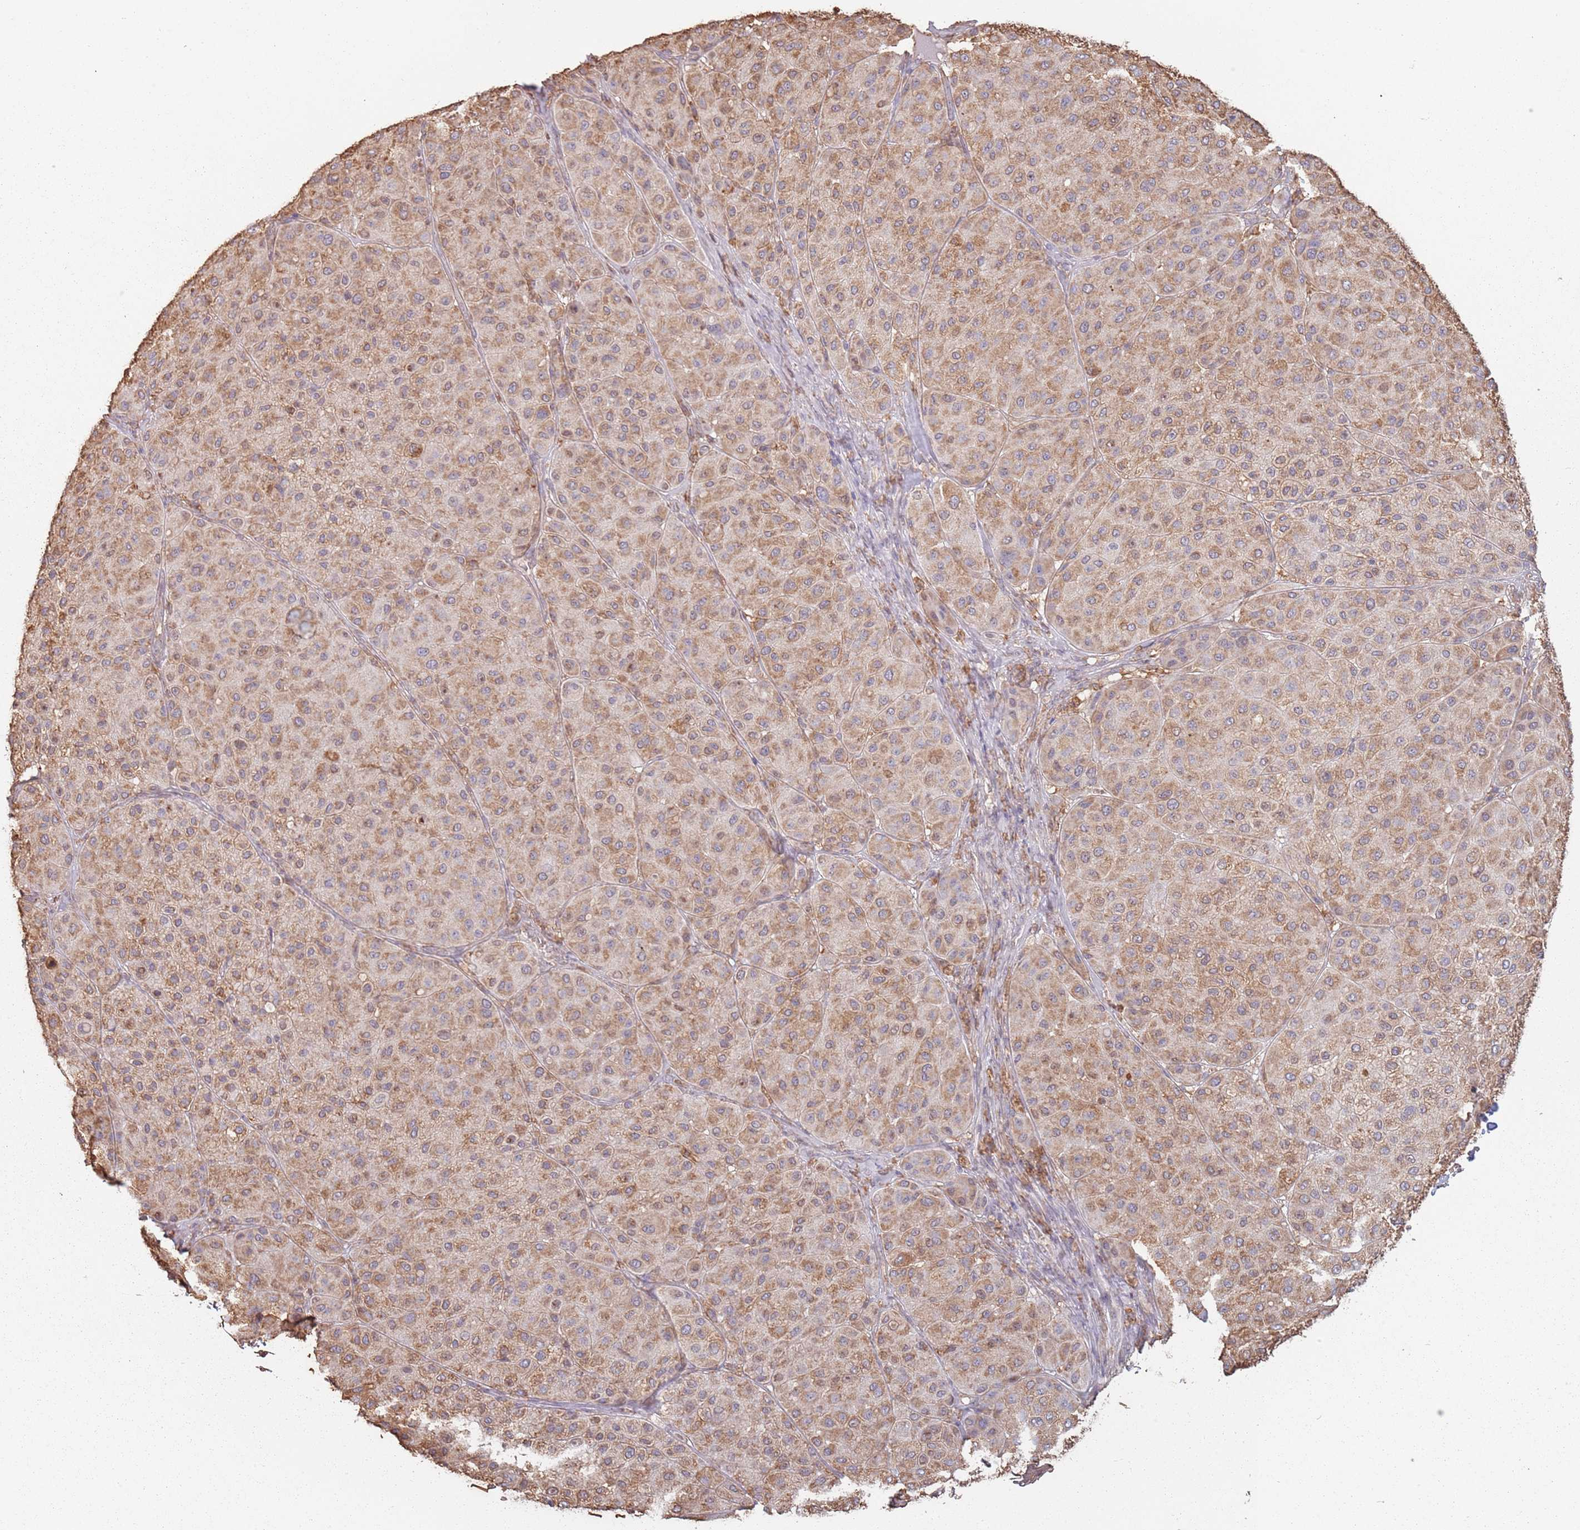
{"staining": {"intensity": "moderate", "quantity": ">75%", "location": "cytoplasmic/membranous"}, "tissue": "melanoma", "cell_type": "Tumor cells", "image_type": "cancer", "snomed": [{"axis": "morphology", "description": "Malignant melanoma, Metastatic site"}, {"axis": "topography", "description": "Smooth muscle"}], "caption": "Brown immunohistochemical staining in human malignant melanoma (metastatic site) displays moderate cytoplasmic/membranous expression in about >75% of tumor cells. The staining was performed using DAB (3,3'-diaminobenzidine), with brown indicating positive protein expression. Nuclei are stained blue with hematoxylin.", "gene": "ATOSB", "patient": {"sex": "male", "age": 41}}